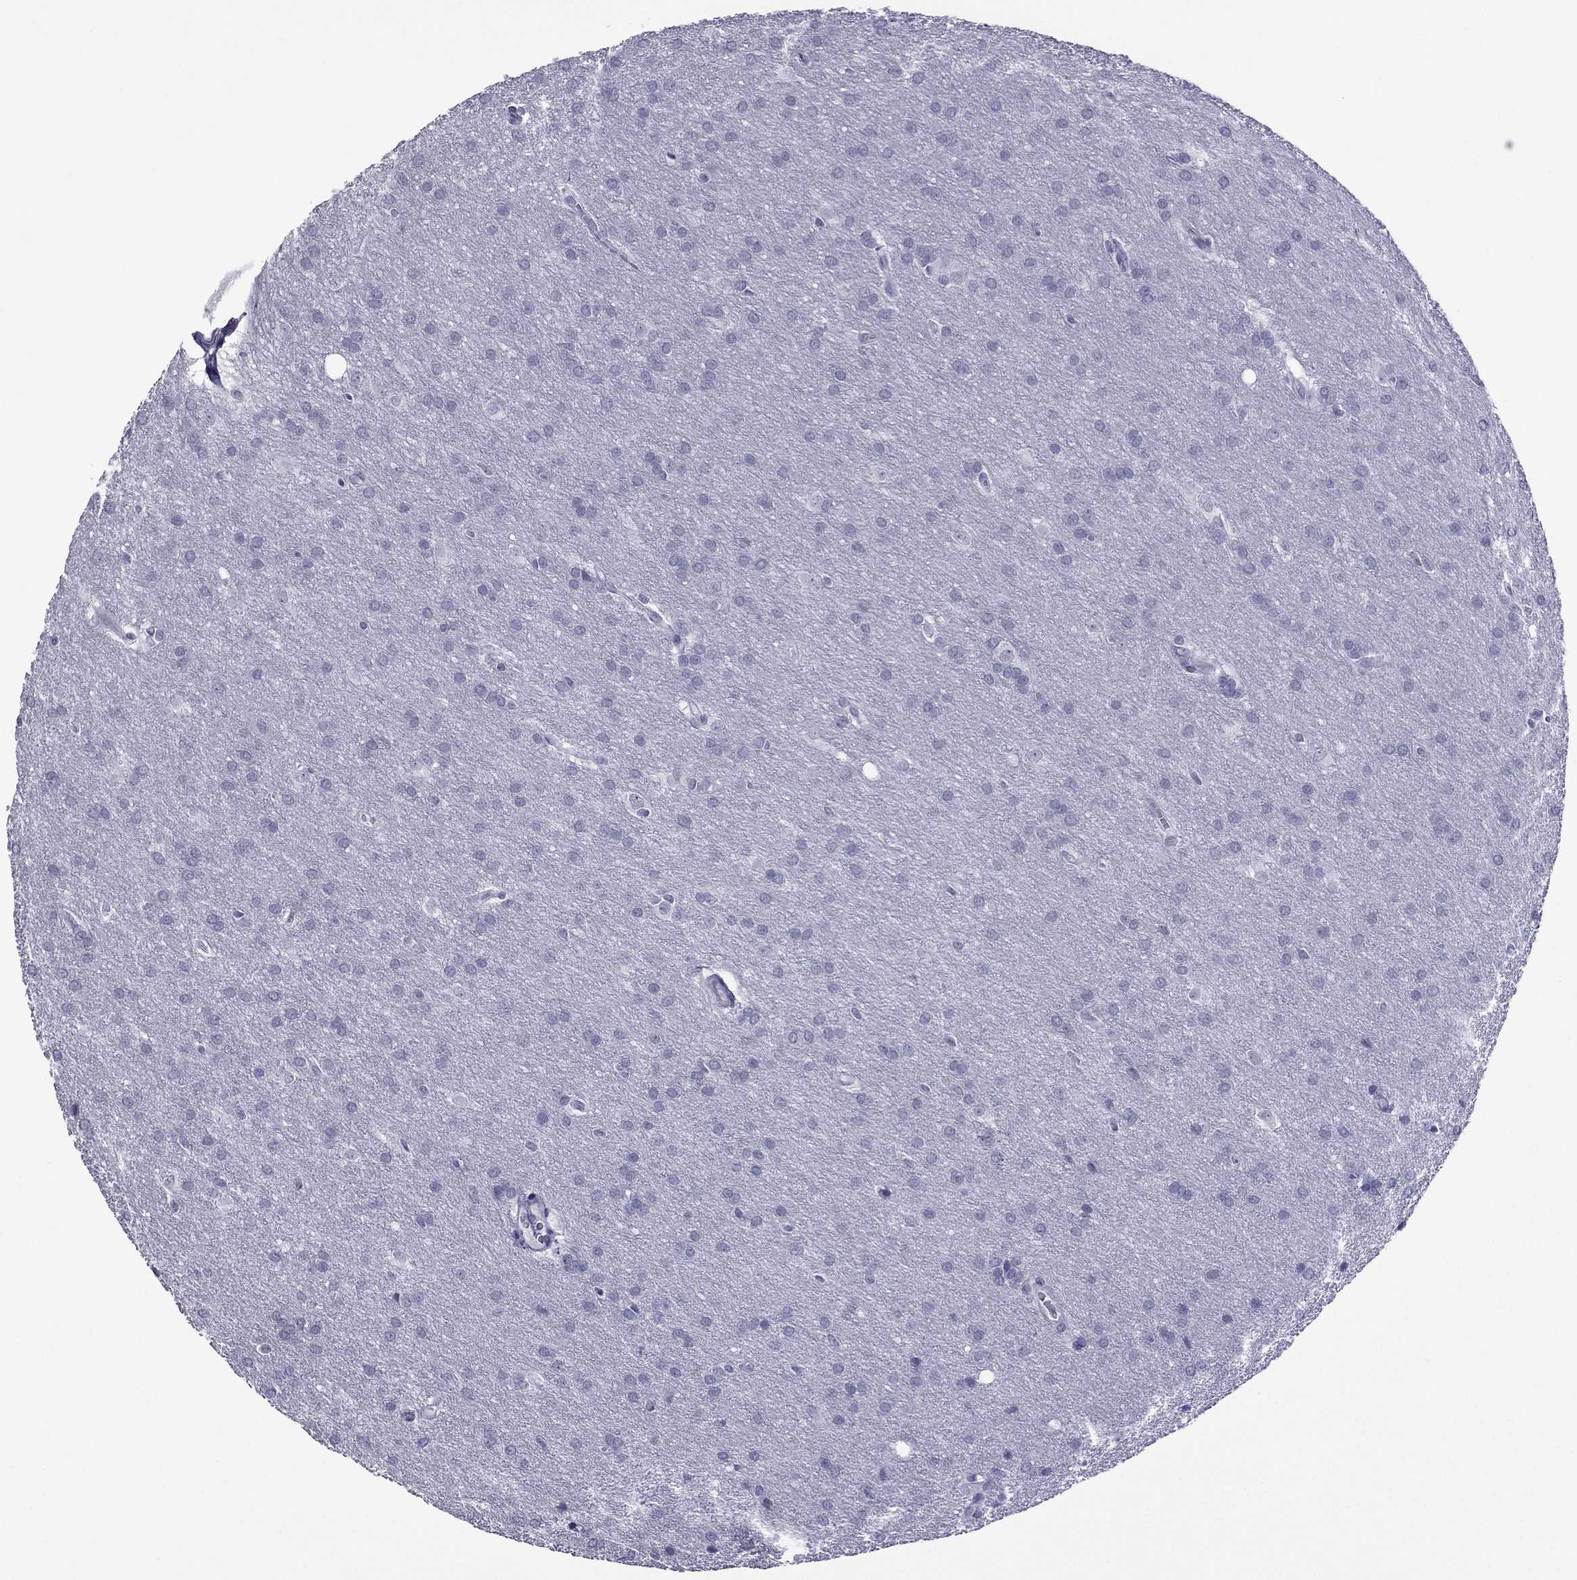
{"staining": {"intensity": "negative", "quantity": "none", "location": "none"}, "tissue": "glioma", "cell_type": "Tumor cells", "image_type": "cancer", "snomed": [{"axis": "morphology", "description": "Glioma, malignant, Low grade"}, {"axis": "topography", "description": "Brain"}], "caption": "Tumor cells are negative for brown protein staining in glioma. (IHC, brightfield microscopy, high magnification).", "gene": "MYLK3", "patient": {"sex": "female", "age": 32}}